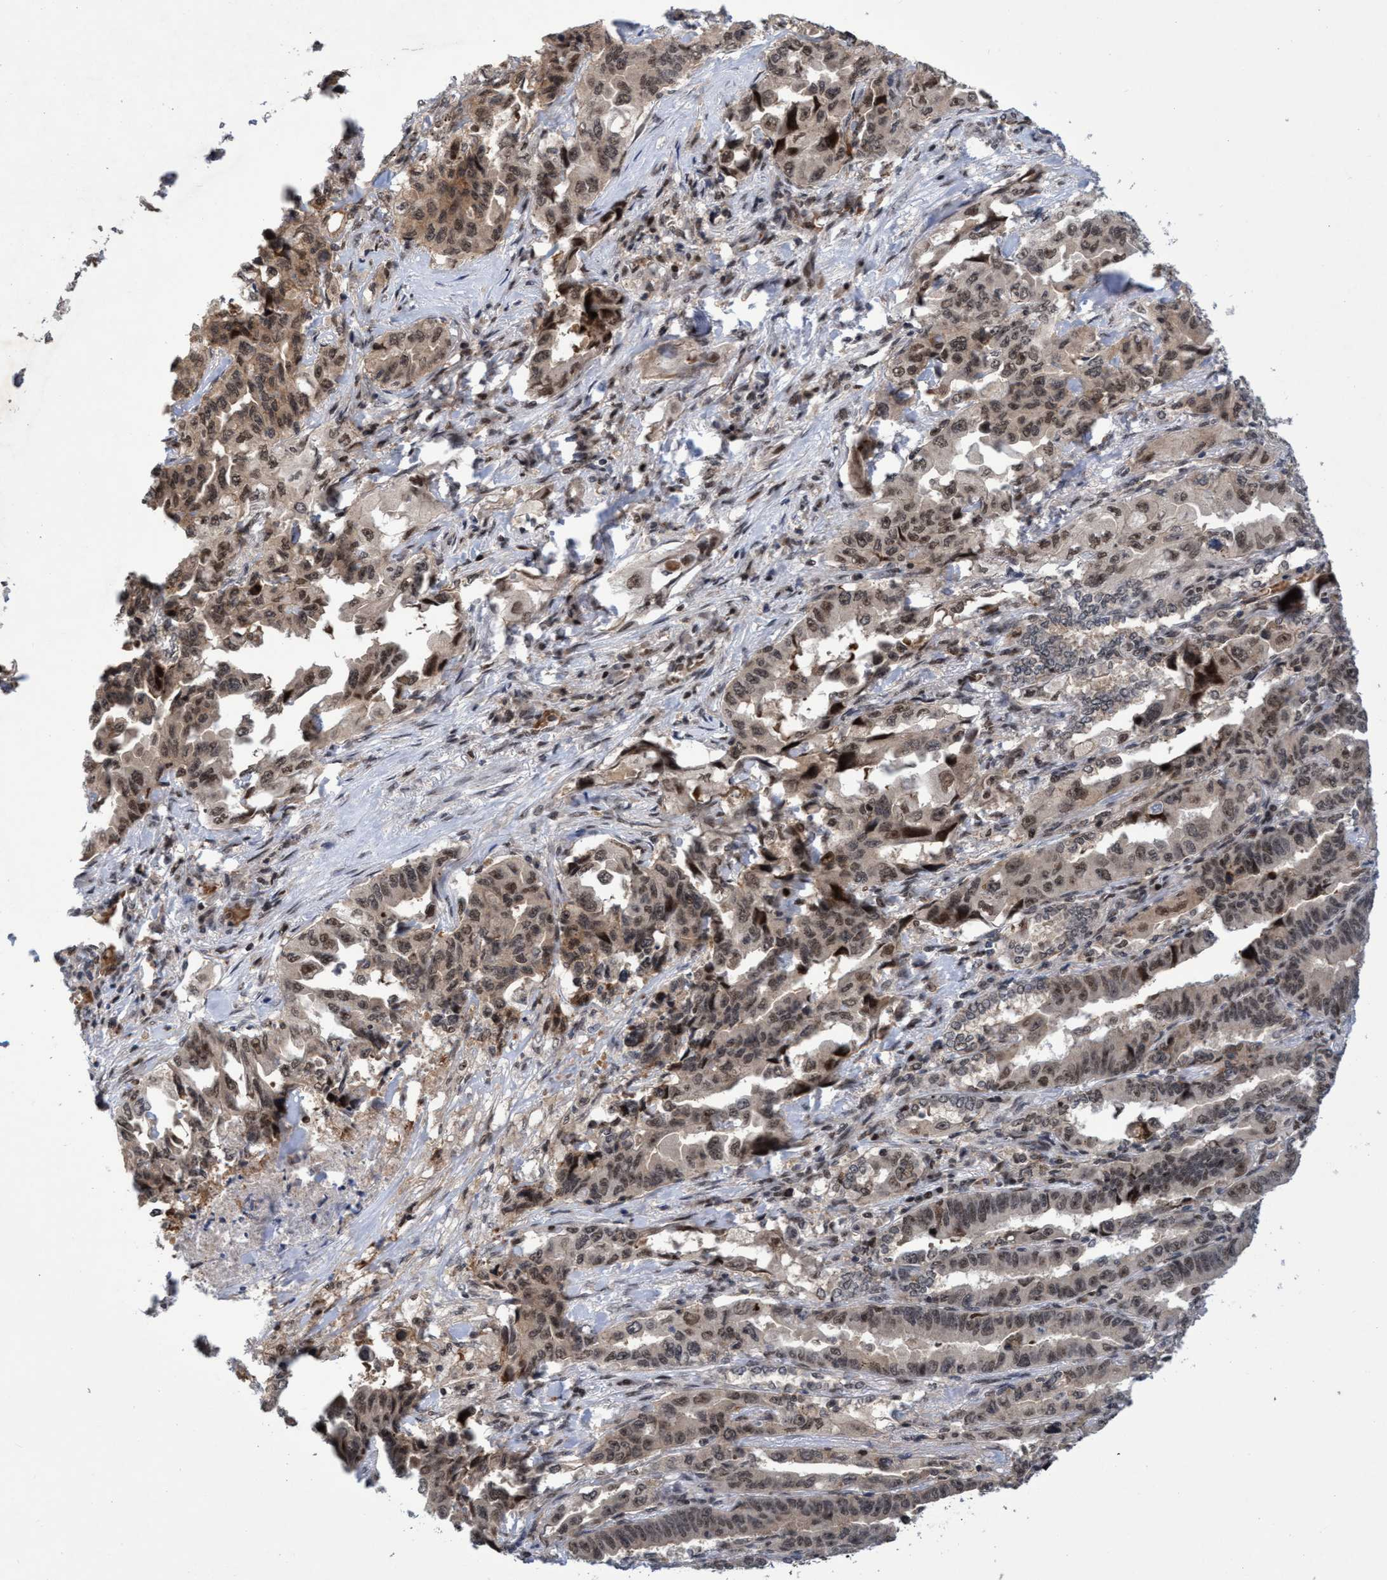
{"staining": {"intensity": "moderate", "quantity": ">75%", "location": "cytoplasmic/membranous,nuclear"}, "tissue": "lung cancer", "cell_type": "Tumor cells", "image_type": "cancer", "snomed": [{"axis": "morphology", "description": "Adenocarcinoma, NOS"}, {"axis": "topography", "description": "Lung"}], "caption": "Tumor cells display medium levels of moderate cytoplasmic/membranous and nuclear positivity in approximately >75% of cells in adenocarcinoma (lung). The protein of interest is stained brown, and the nuclei are stained in blue (DAB IHC with brightfield microscopy, high magnification).", "gene": "GTF2F1", "patient": {"sex": "female", "age": 51}}